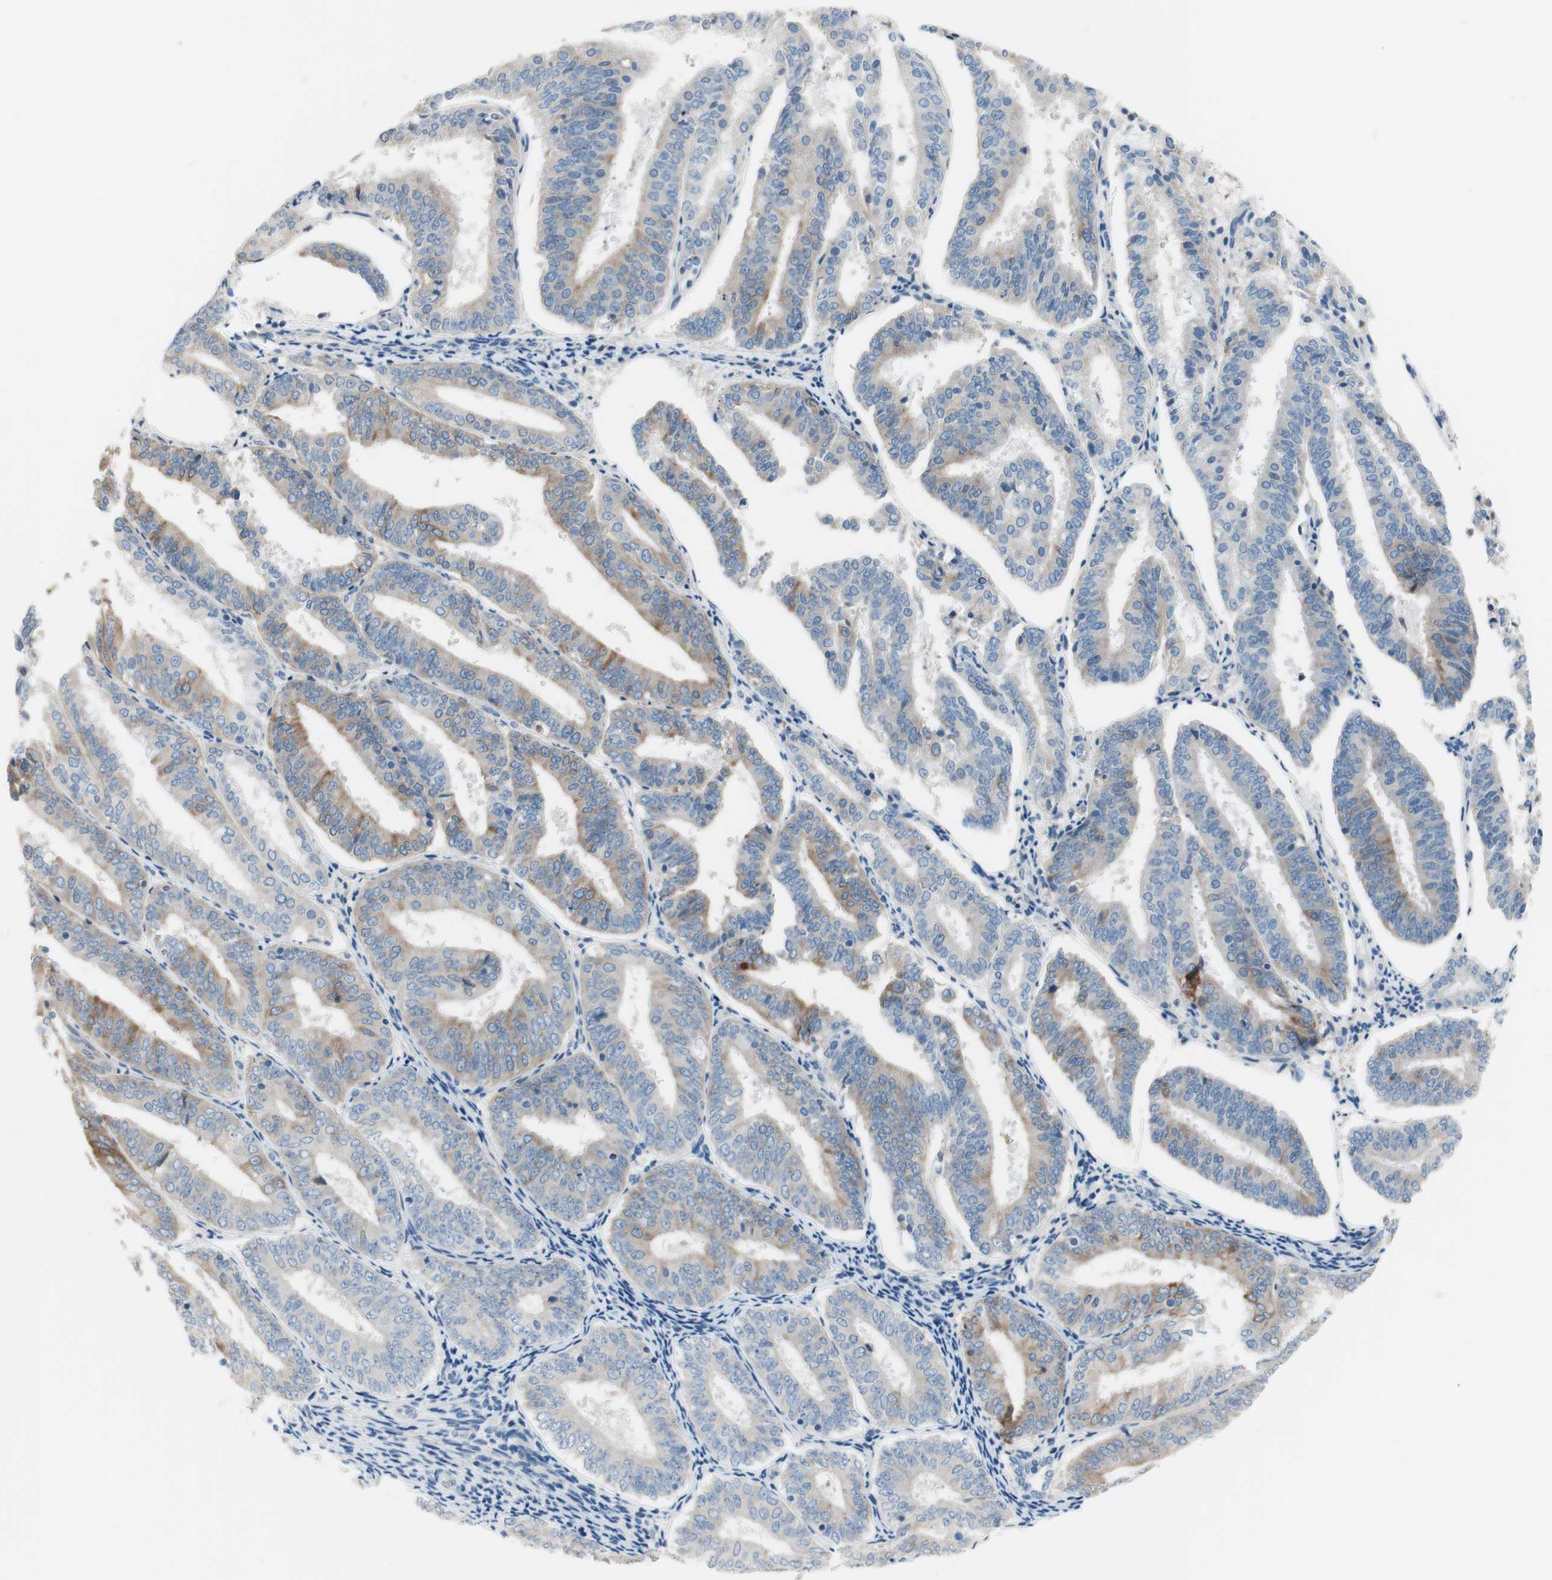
{"staining": {"intensity": "weak", "quantity": "25%-75%", "location": "cytoplasmic/membranous"}, "tissue": "endometrial cancer", "cell_type": "Tumor cells", "image_type": "cancer", "snomed": [{"axis": "morphology", "description": "Adenocarcinoma, NOS"}, {"axis": "topography", "description": "Endometrium"}], "caption": "Protein staining of endometrial cancer tissue reveals weak cytoplasmic/membranous positivity in approximately 25%-75% of tumor cells.", "gene": "FDFT1", "patient": {"sex": "female", "age": 63}}